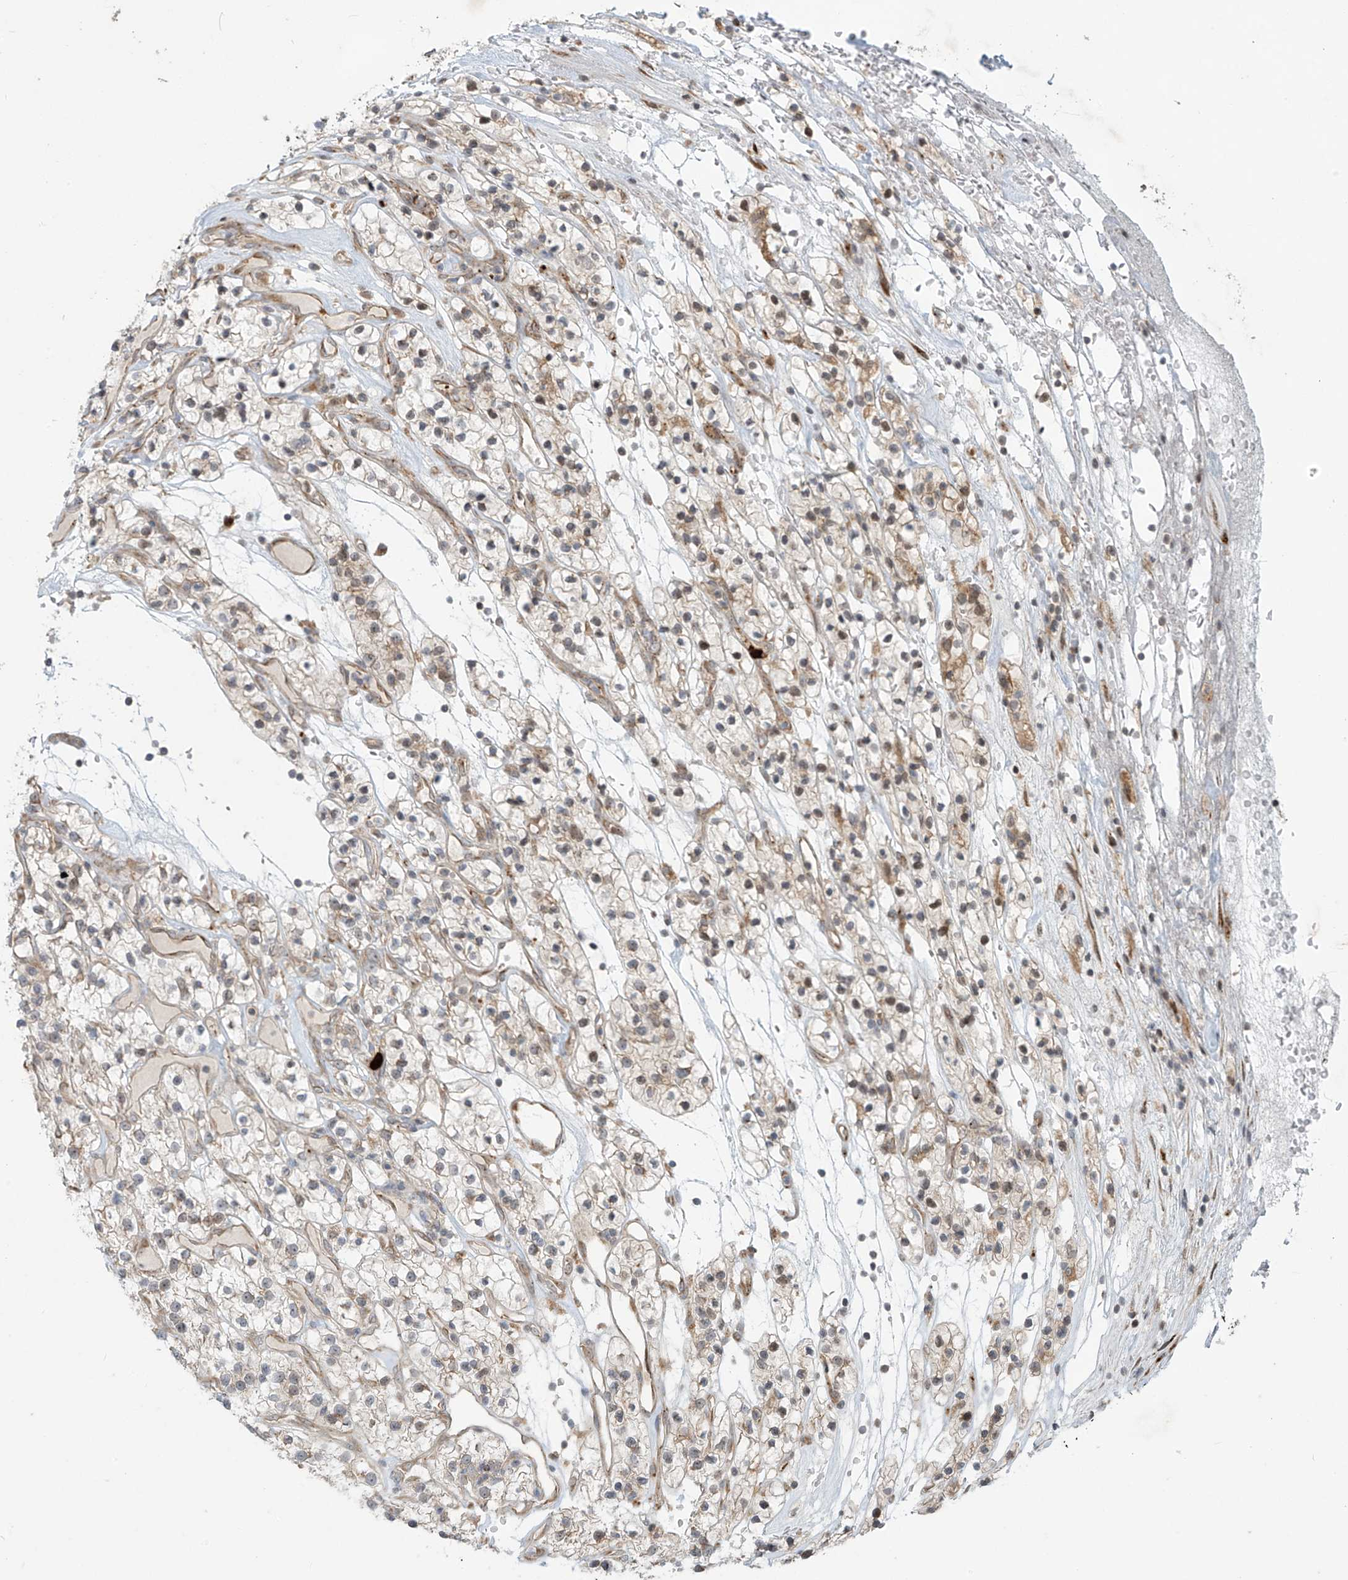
{"staining": {"intensity": "weak", "quantity": "25%-75%", "location": "cytoplasmic/membranous"}, "tissue": "renal cancer", "cell_type": "Tumor cells", "image_type": "cancer", "snomed": [{"axis": "morphology", "description": "Adenocarcinoma, NOS"}, {"axis": "topography", "description": "Kidney"}], "caption": "Protein expression analysis of adenocarcinoma (renal) exhibits weak cytoplasmic/membranous expression in about 25%-75% of tumor cells.", "gene": "PLEKHM3", "patient": {"sex": "female", "age": 57}}